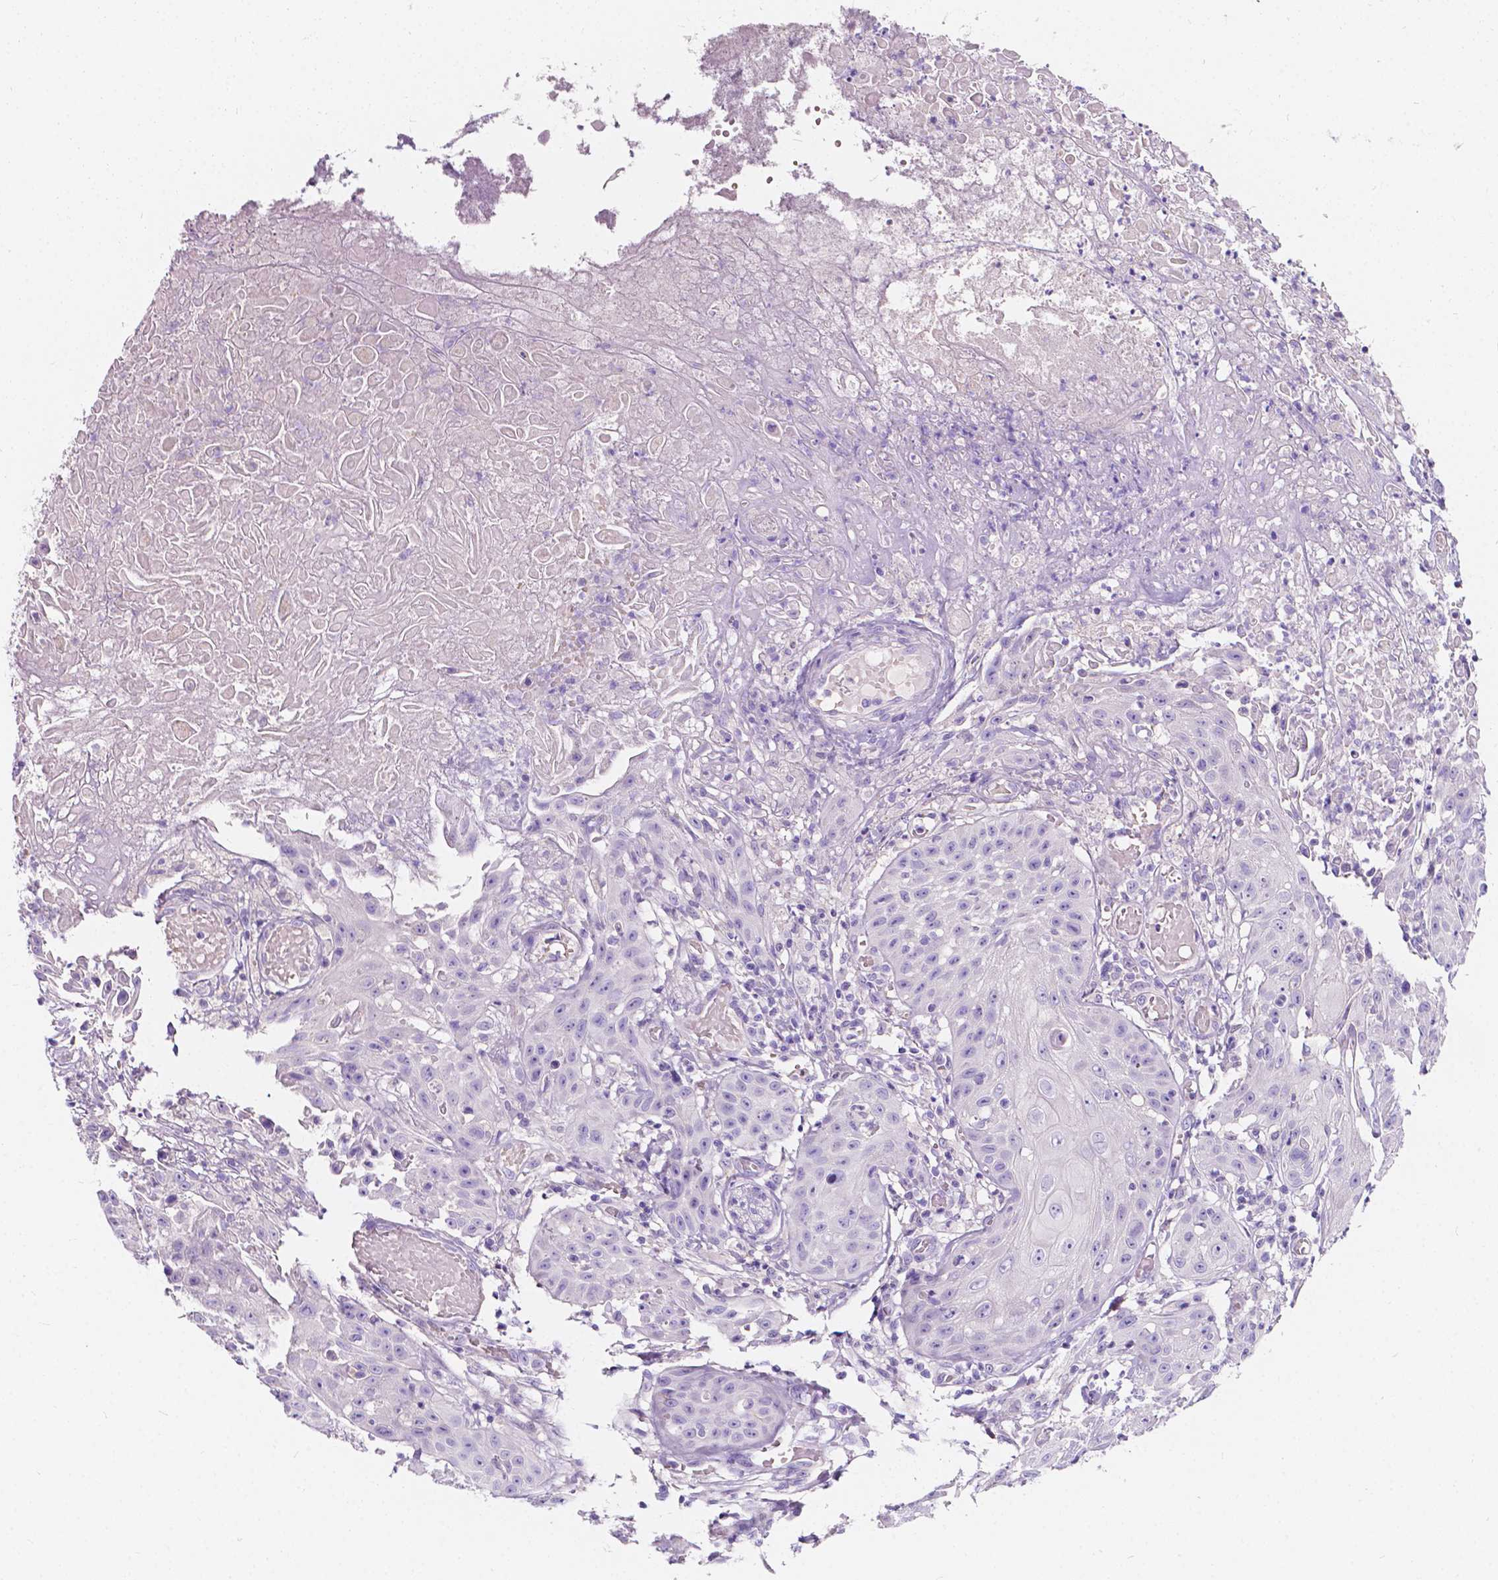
{"staining": {"intensity": "negative", "quantity": "none", "location": "none"}, "tissue": "head and neck cancer", "cell_type": "Tumor cells", "image_type": "cancer", "snomed": [{"axis": "morphology", "description": "Squamous cell carcinoma, NOS"}, {"axis": "topography", "description": "Oral tissue"}, {"axis": "topography", "description": "Head-Neck"}], "caption": "High power microscopy photomicrograph of an immunohistochemistry (IHC) photomicrograph of head and neck cancer (squamous cell carcinoma), revealing no significant expression in tumor cells.", "gene": "CLSTN2", "patient": {"sex": "female", "age": 55}}